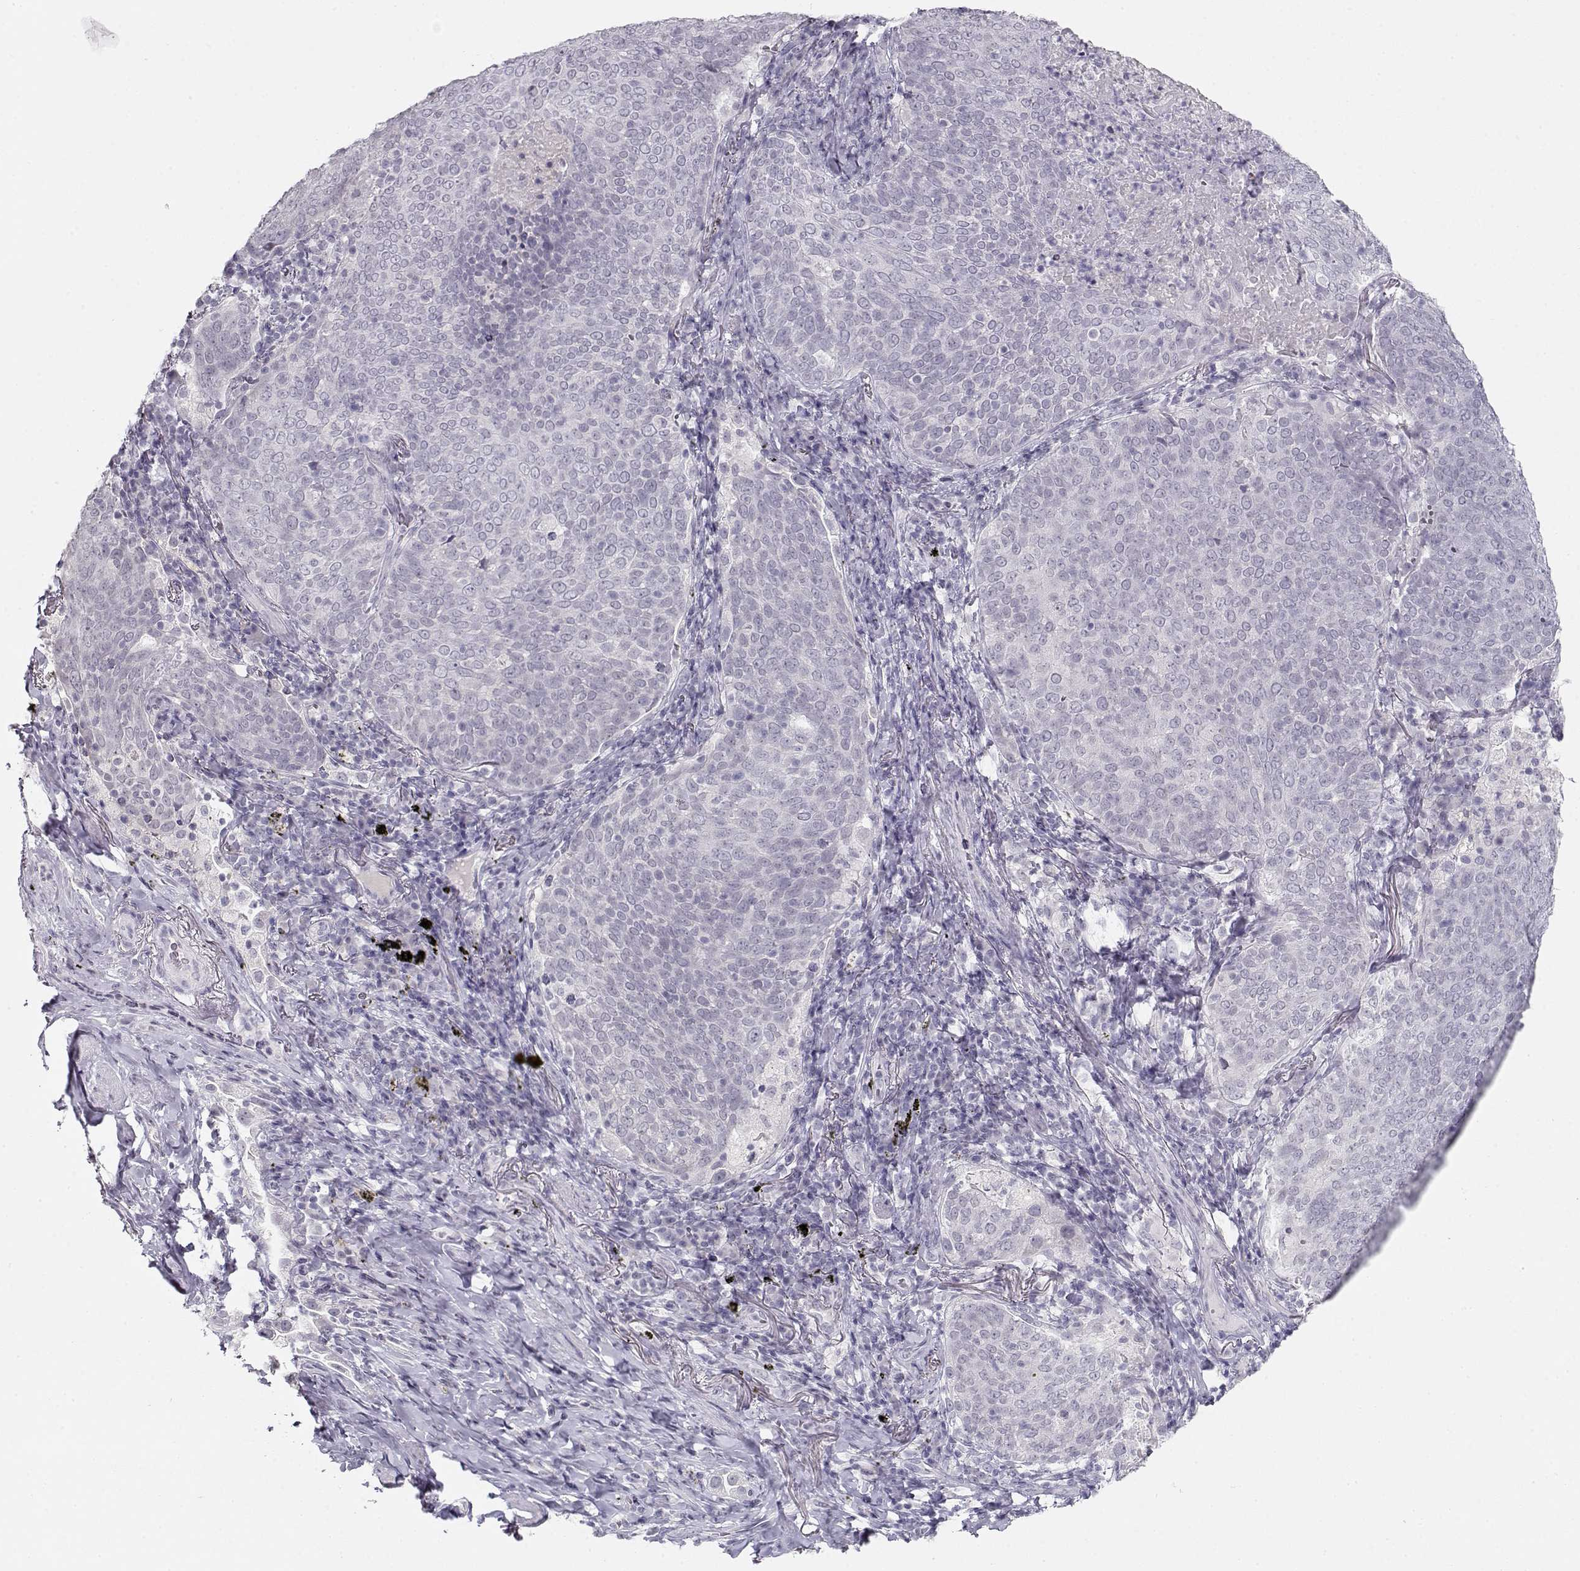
{"staining": {"intensity": "negative", "quantity": "none", "location": "none"}, "tissue": "lung cancer", "cell_type": "Tumor cells", "image_type": "cancer", "snomed": [{"axis": "morphology", "description": "Squamous cell carcinoma, NOS"}, {"axis": "topography", "description": "Lung"}], "caption": "Lung squamous cell carcinoma stained for a protein using immunohistochemistry (IHC) demonstrates no staining tumor cells.", "gene": "IMPG1", "patient": {"sex": "male", "age": 82}}